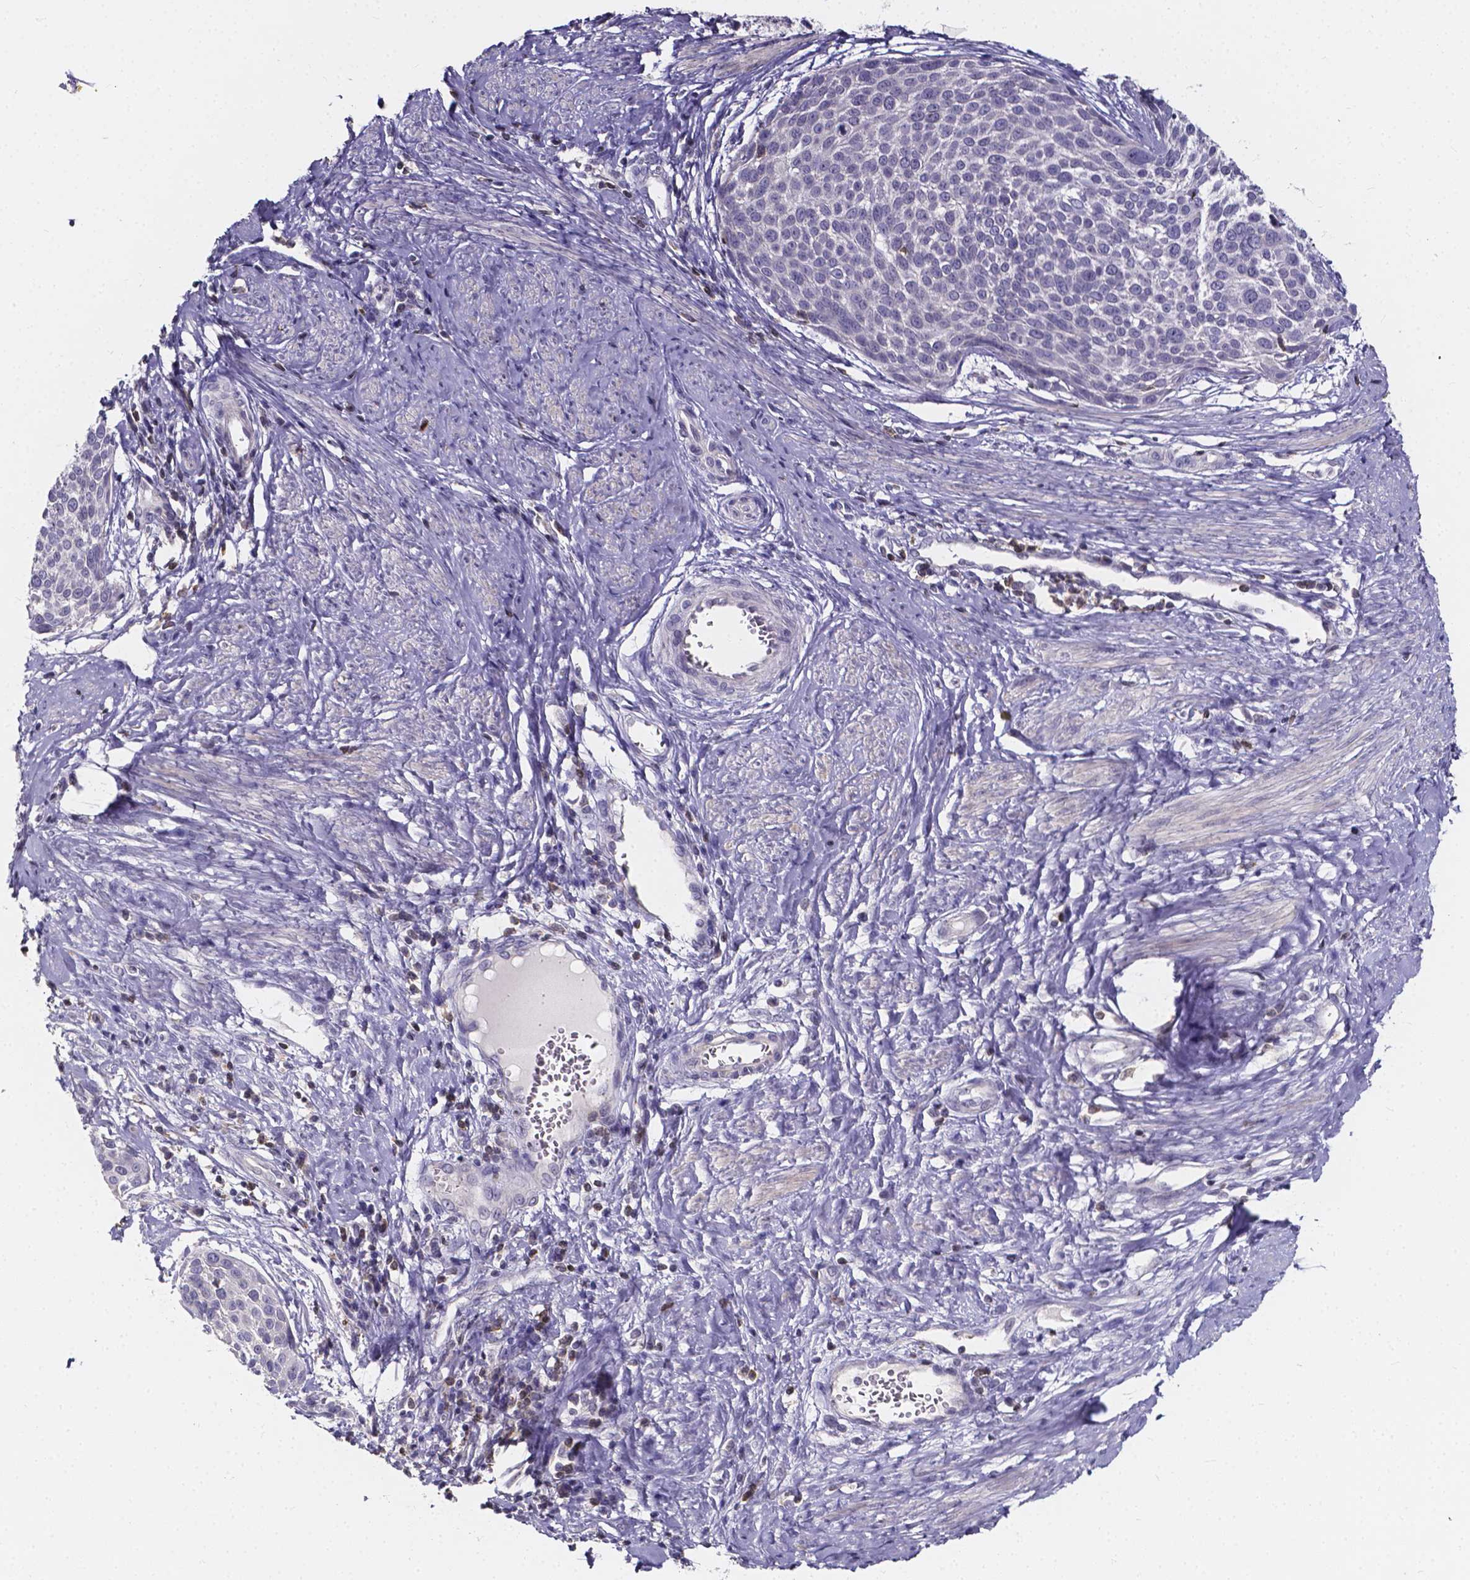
{"staining": {"intensity": "negative", "quantity": "none", "location": "none"}, "tissue": "cervical cancer", "cell_type": "Tumor cells", "image_type": "cancer", "snomed": [{"axis": "morphology", "description": "Squamous cell carcinoma, NOS"}, {"axis": "topography", "description": "Cervix"}], "caption": "Immunohistochemistry image of cervical squamous cell carcinoma stained for a protein (brown), which exhibits no positivity in tumor cells. The staining was performed using DAB to visualize the protein expression in brown, while the nuclei were stained in blue with hematoxylin (Magnification: 20x).", "gene": "THEMIS", "patient": {"sex": "female", "age": 39}}